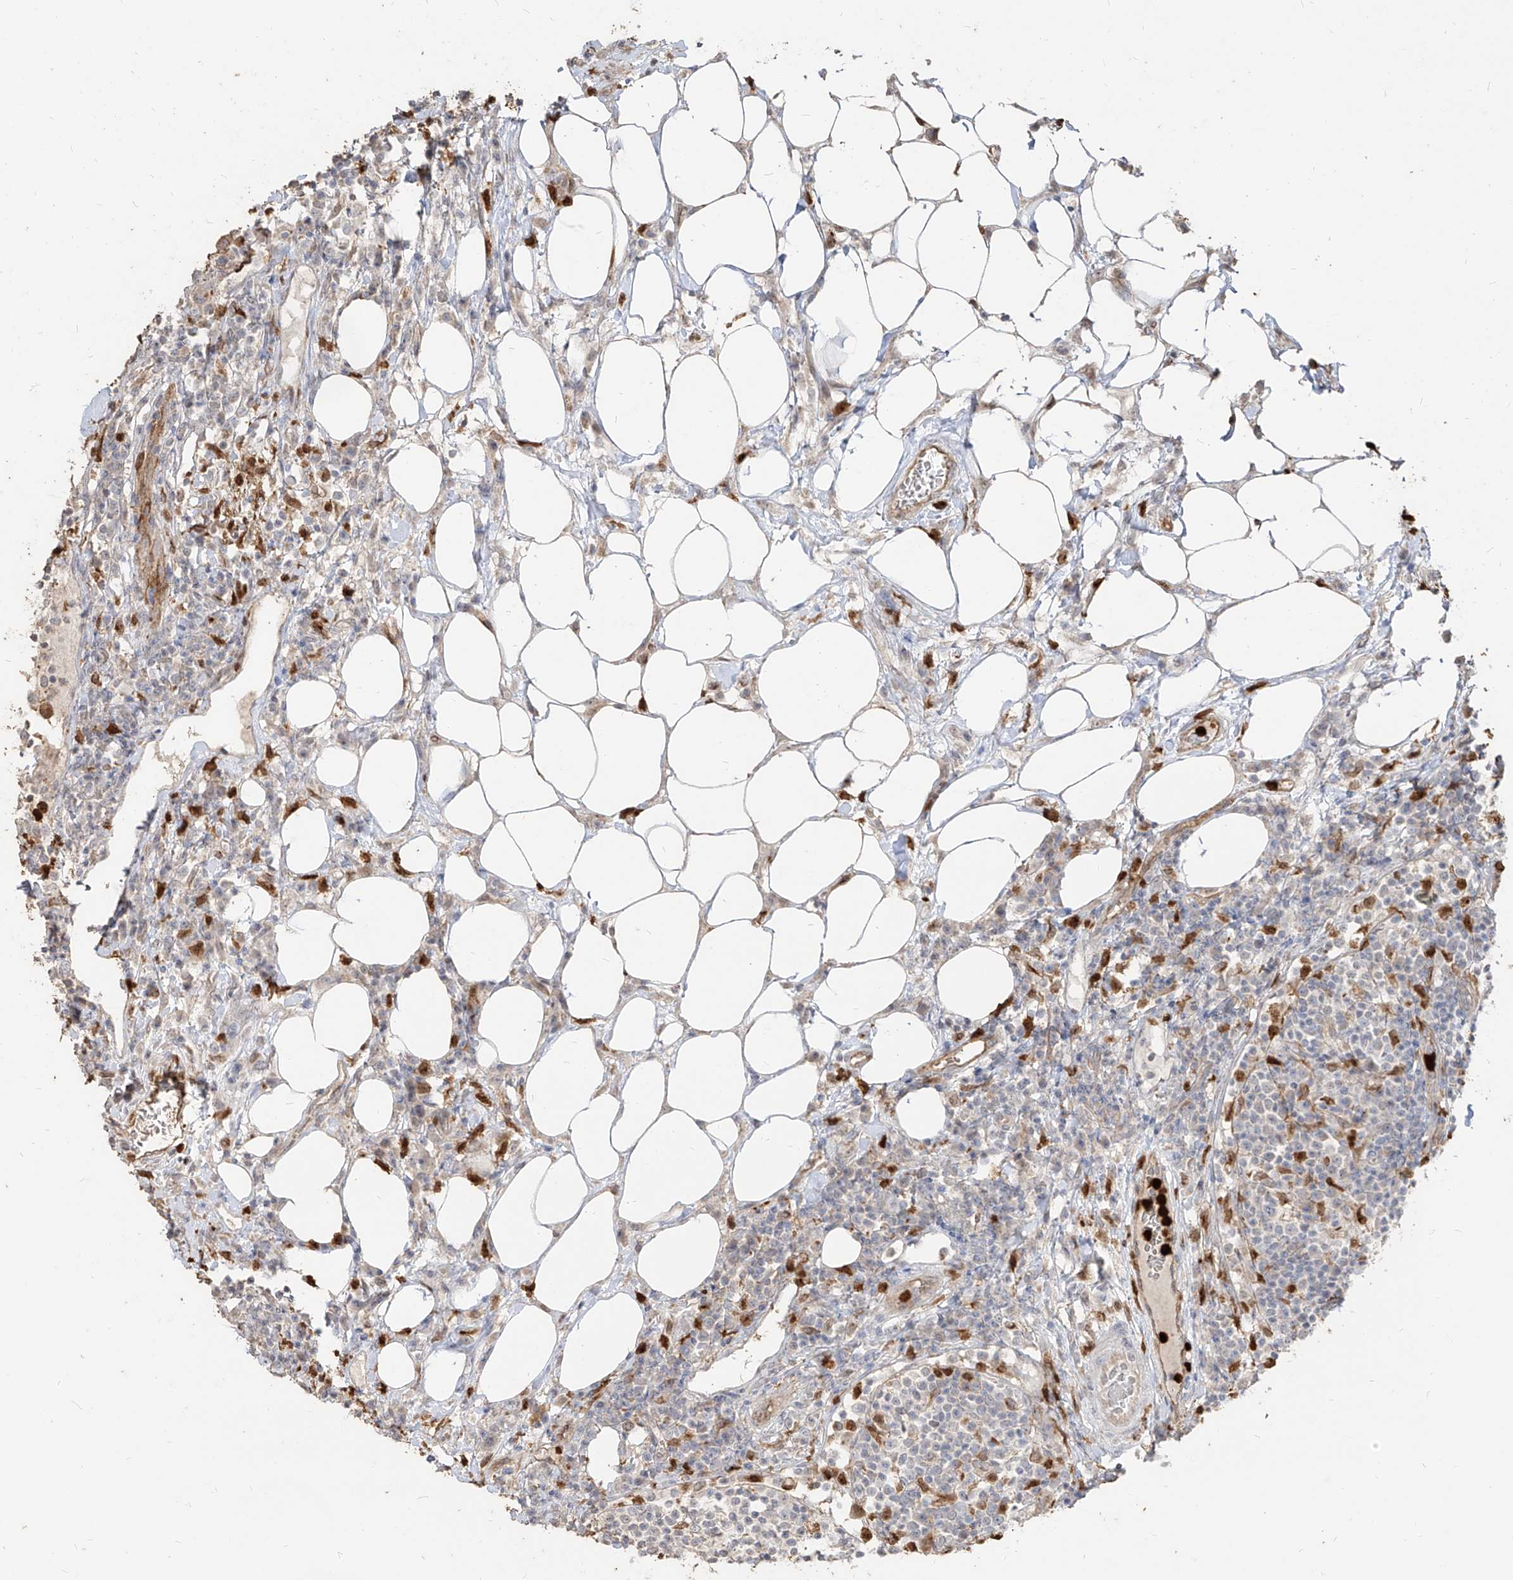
{"staining": {"intensity": "negative", "quantity": "none", "location": "none"}, "tissue": "lymph node", "cell_type": "Germinal center cells", "image_type": "normal", "snomed": [{"axis": "morphology", "description": "Normal tissue, NOS"}, {"axis": "topography", "description": "Lymph node"}], "caption": "This image is of unremarkable lymph node stained with IHC to label a protein in brown with the nuclei are counter-stained blue. There is no expression in germinal center cells.", "gene": "ZNF227", "patient": {"sex": "female", "age": 53}}